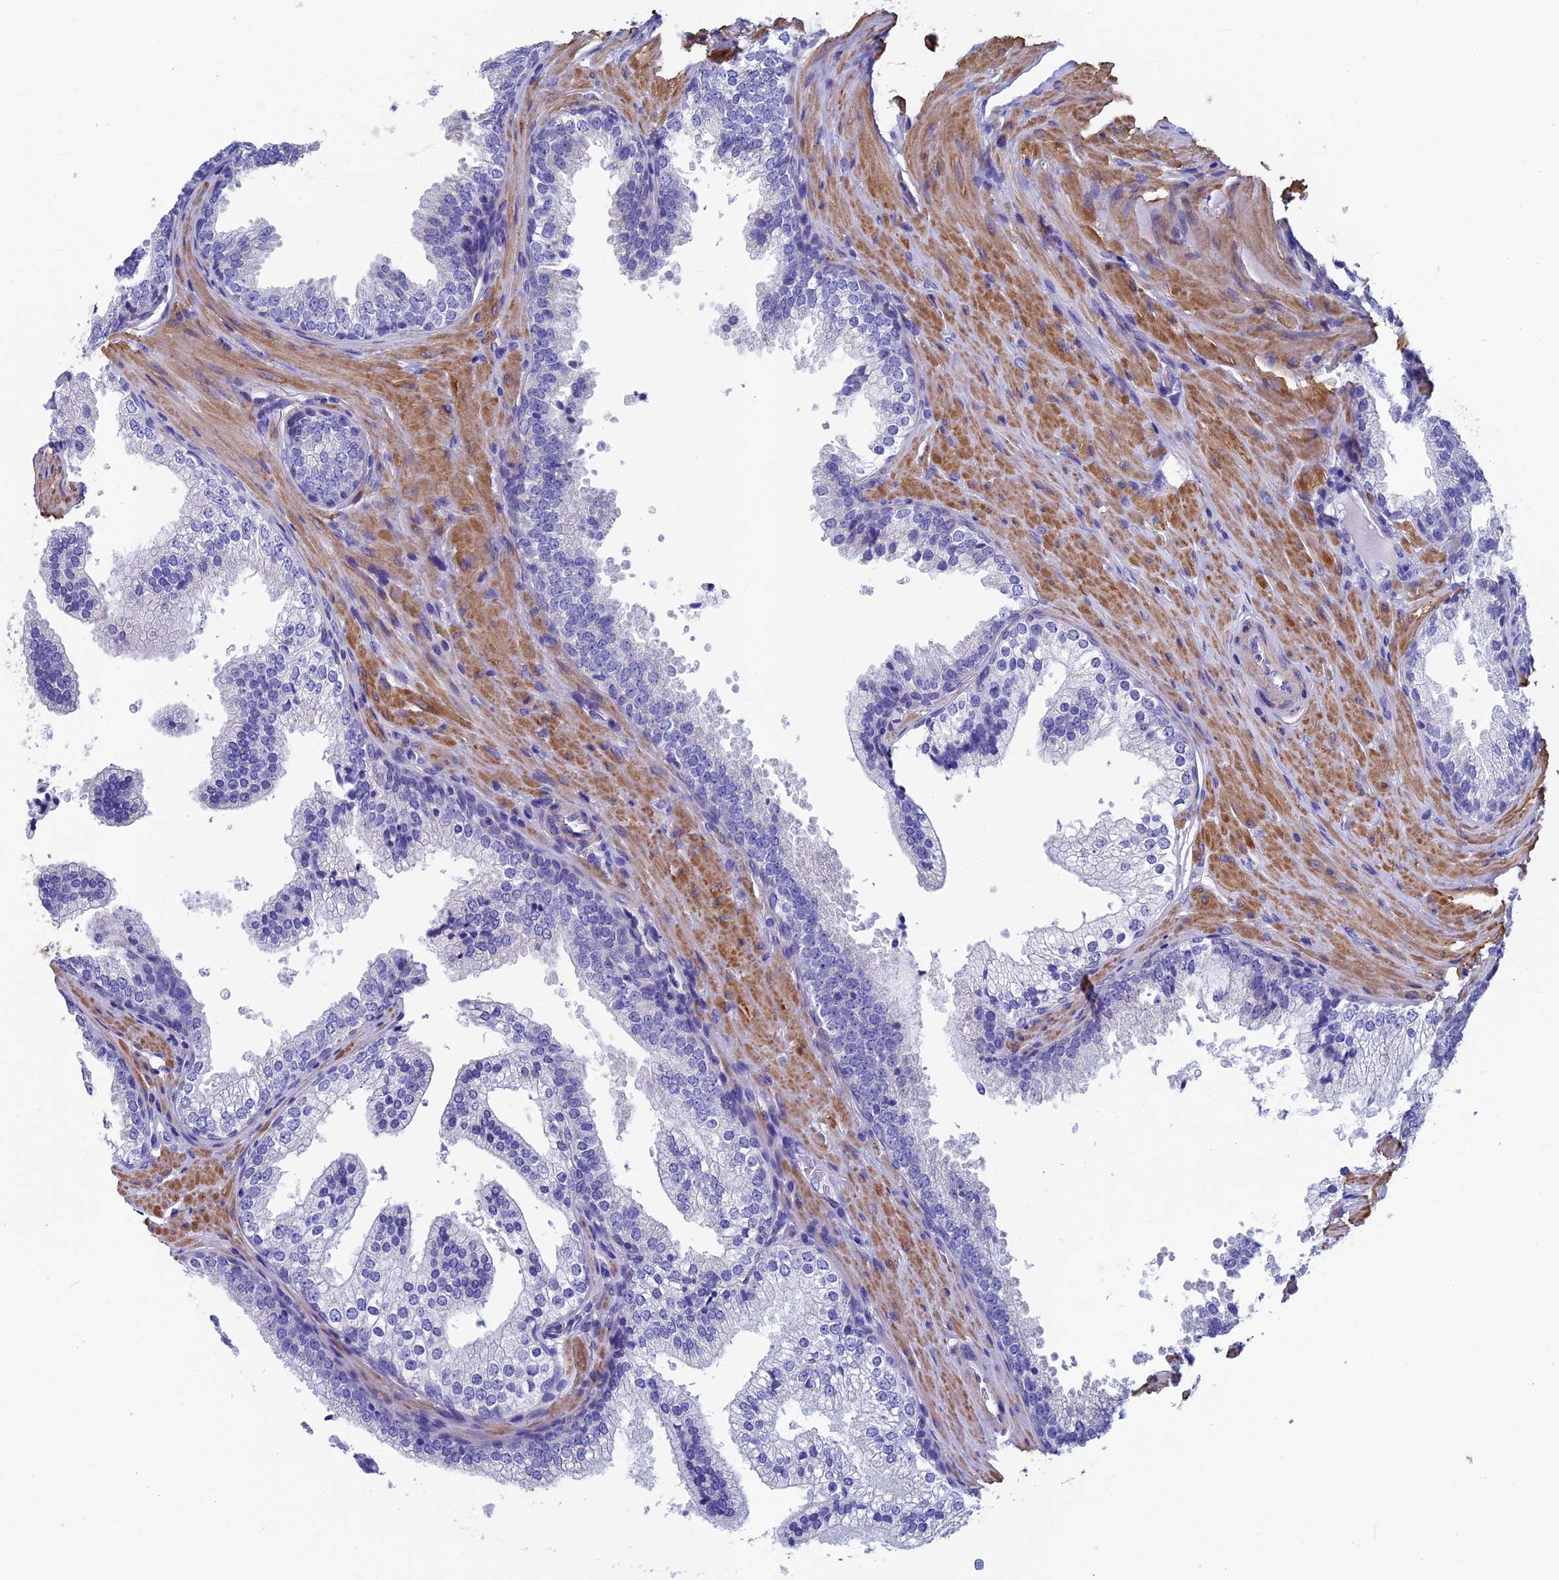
{"staining": {"intensity": "negative", "quantity": "none", "location": "none"}, "tissue": "prostate", "cell_type": "Glandular cells", "image_type": "normal", "snomed": [{"axis": "morphology", "description": "Normal tissue, NOS"}, {"axis": "topography", "description": "Prostate"}], "caption": "High magnification brightfield microscopy of unremarkable prostate stained with DAB (brown) and counterstained with hematoxylin (blue): glandular cells show no significant staining. (DAB (3,3'-diaminobenzidine) immunohistochemistry visualized using brightfield microscopy, high magnification).", "gene": "ADH7", "patient": {"sex": "male", "age": 60}}